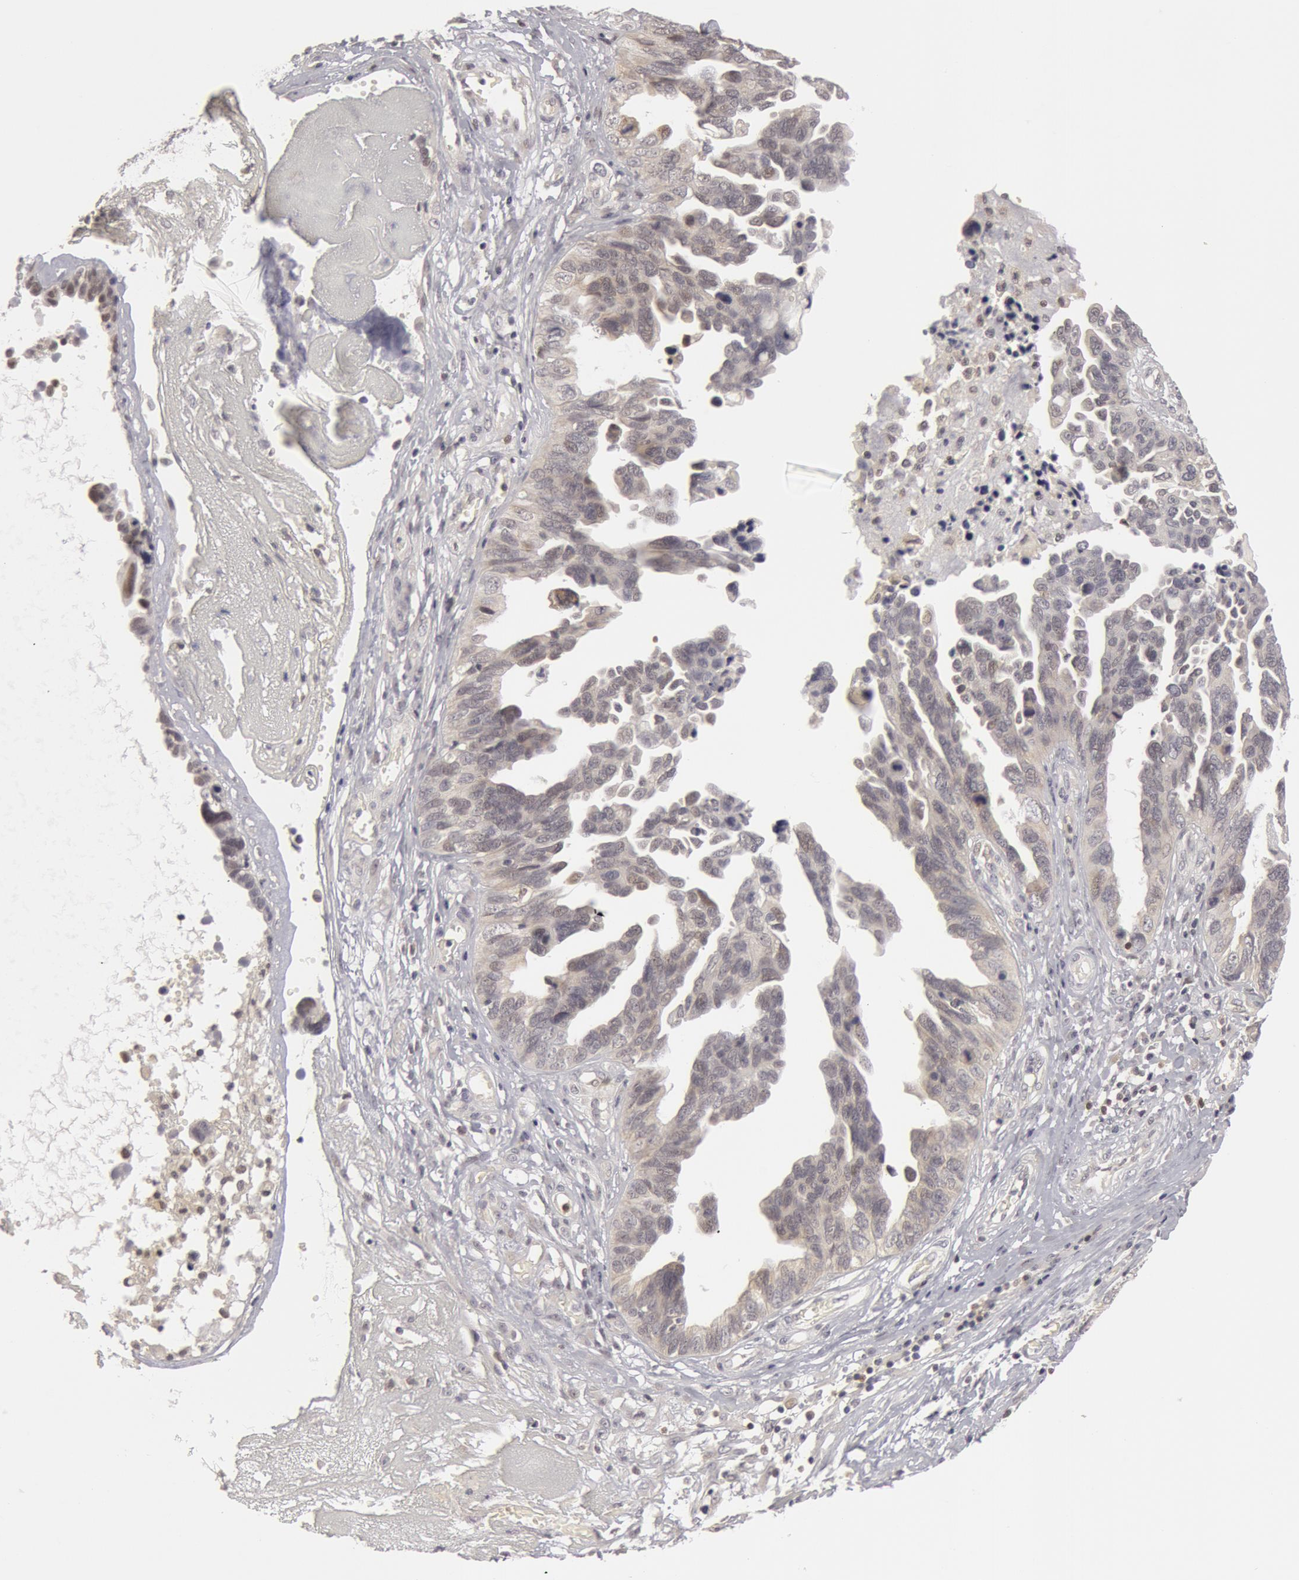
{"staining": {"intensity": "negative", "quantity": "none", "location": "none"}, "tissue": "ovarian cancer", "cell_type": "Tumor cells", "image_type": "cancer", "snomed": [{"axis": "morphology", "description": "Cystadenocarcinoma, serous, NOS"}, {"axis": "topography", "description": "Ovary"}], "caption": "A photomicrograph of serous cystadenocarcinoma (ovarian) stained for a protein demonstrates no brown staining in tumor cells. Brightfield microscopy of immunohistochemistry stained with DAB (brown) and hematoxylin (blue), captured at high magnification.", "gene": "OASL", "patient": {"sex": "female", "age": 64}}